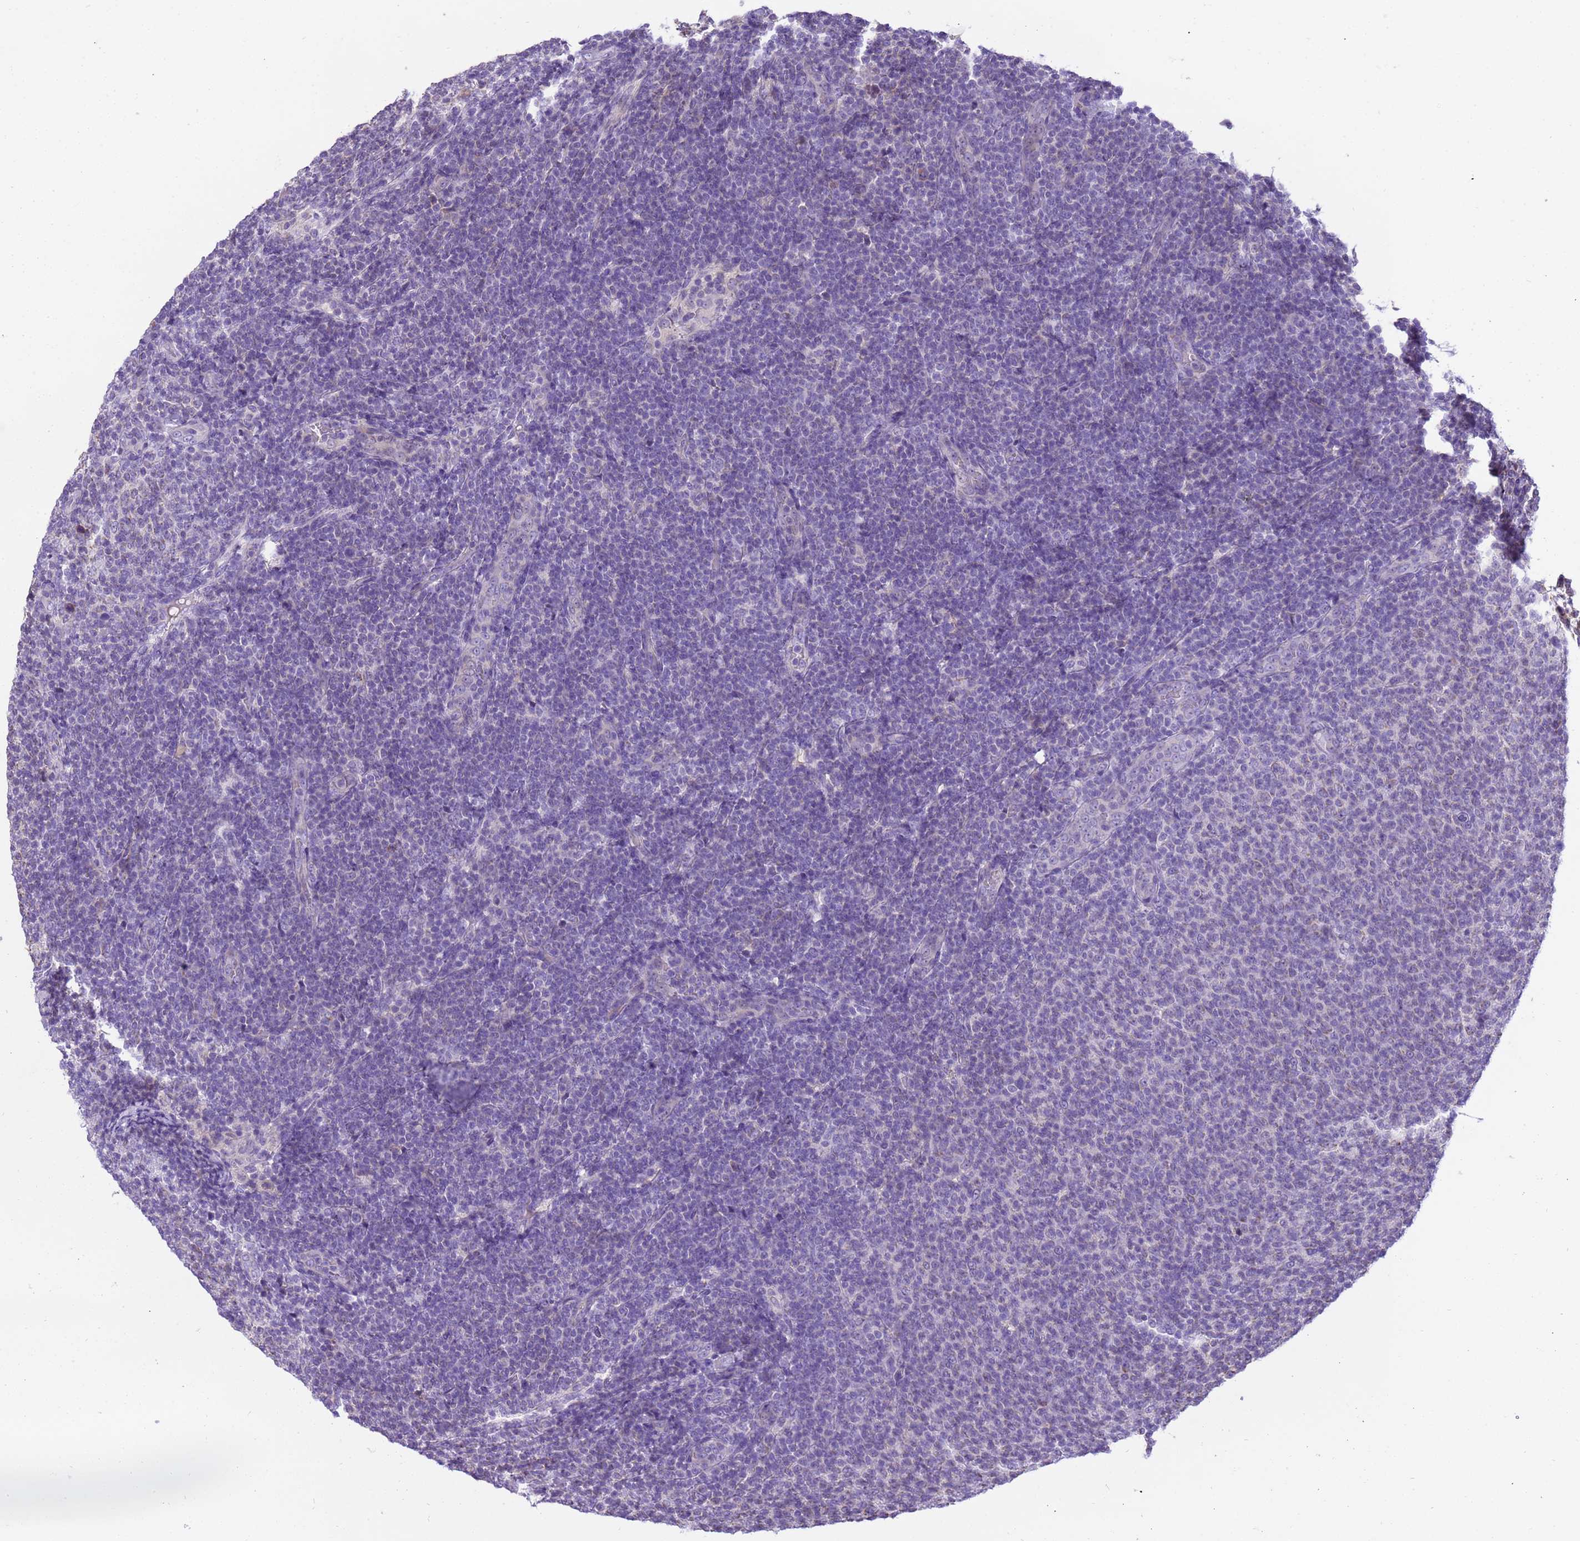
{"staining": {"intensity": "negative", "quantity": "none", "location": "none"}, "tissue": "lymphoma", "cell_type": "Tumor cells", "image_type": "cancer", "snomed": [{"axis": "morphology", "description": "Malignant lymphoma, non-Hodgkin's type, Low grade"}, {"axis": "topography", "description": "Lymph node"}], "caption": "Lymphoma stained for a protein using immunohistochemistry displays no staining tumor cells.", "gene": "PIEZO2", "patient": {"sex": "male", "age": 66}}